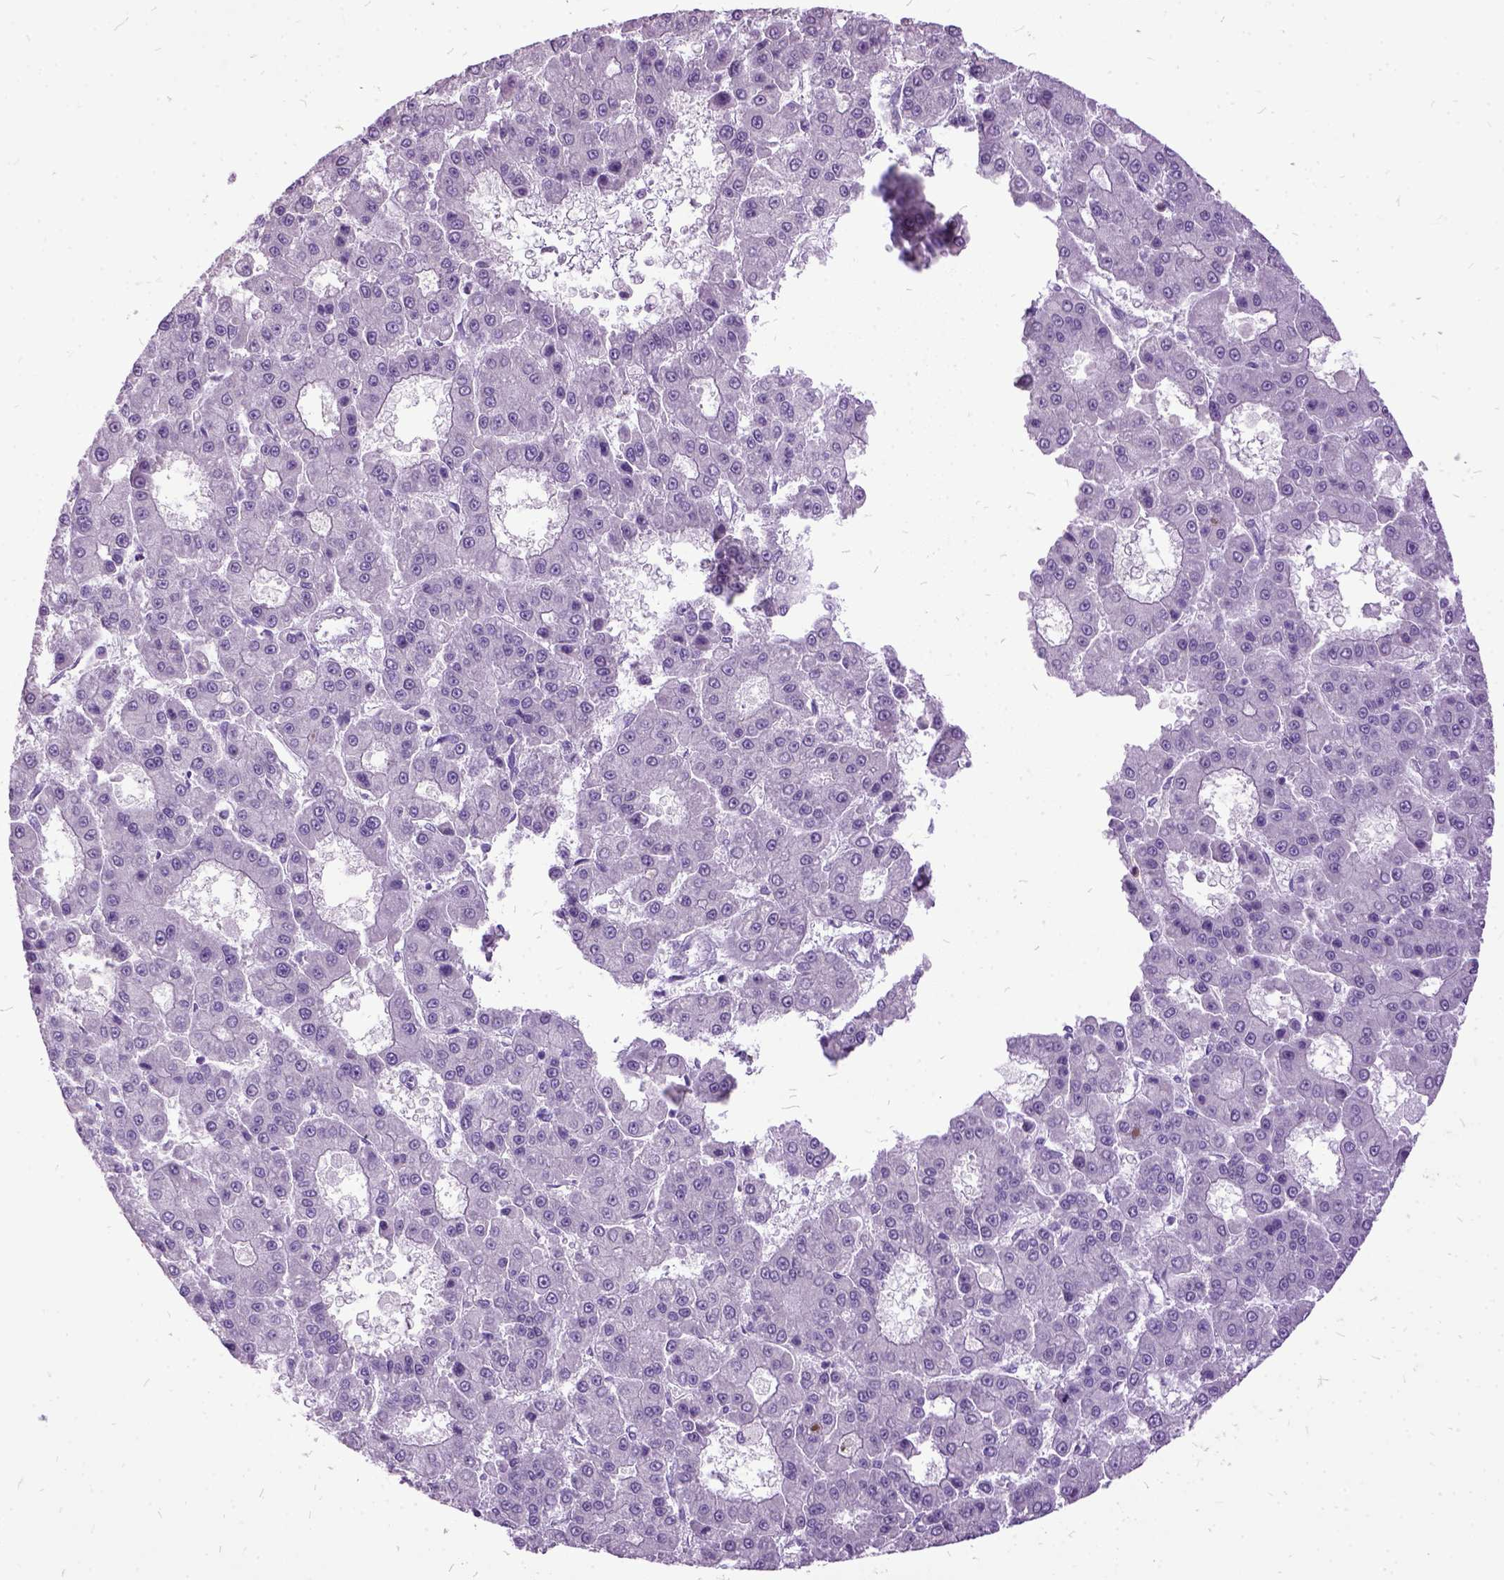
{"staining": {"intensity": "negative", "quantity": "none", "location": "none"}, "tissue": "liver cancer", "cell_type": "Tumor cells", "image_type": "cancer", "snomed": [{"axis": "morphology", "description": "Carcinoma, Hepatocellular, NOS"}, {"axis": "topography", "description": "Liver"}], "caption": "Immunohistochemistry (IHC) micrograph of human liver hepatocellular carcinoma stained for a protein (brown), which demonstrates no staining in tumor cells.", "gene": "MME", "patient": {"sex": "male", "age": 70}}